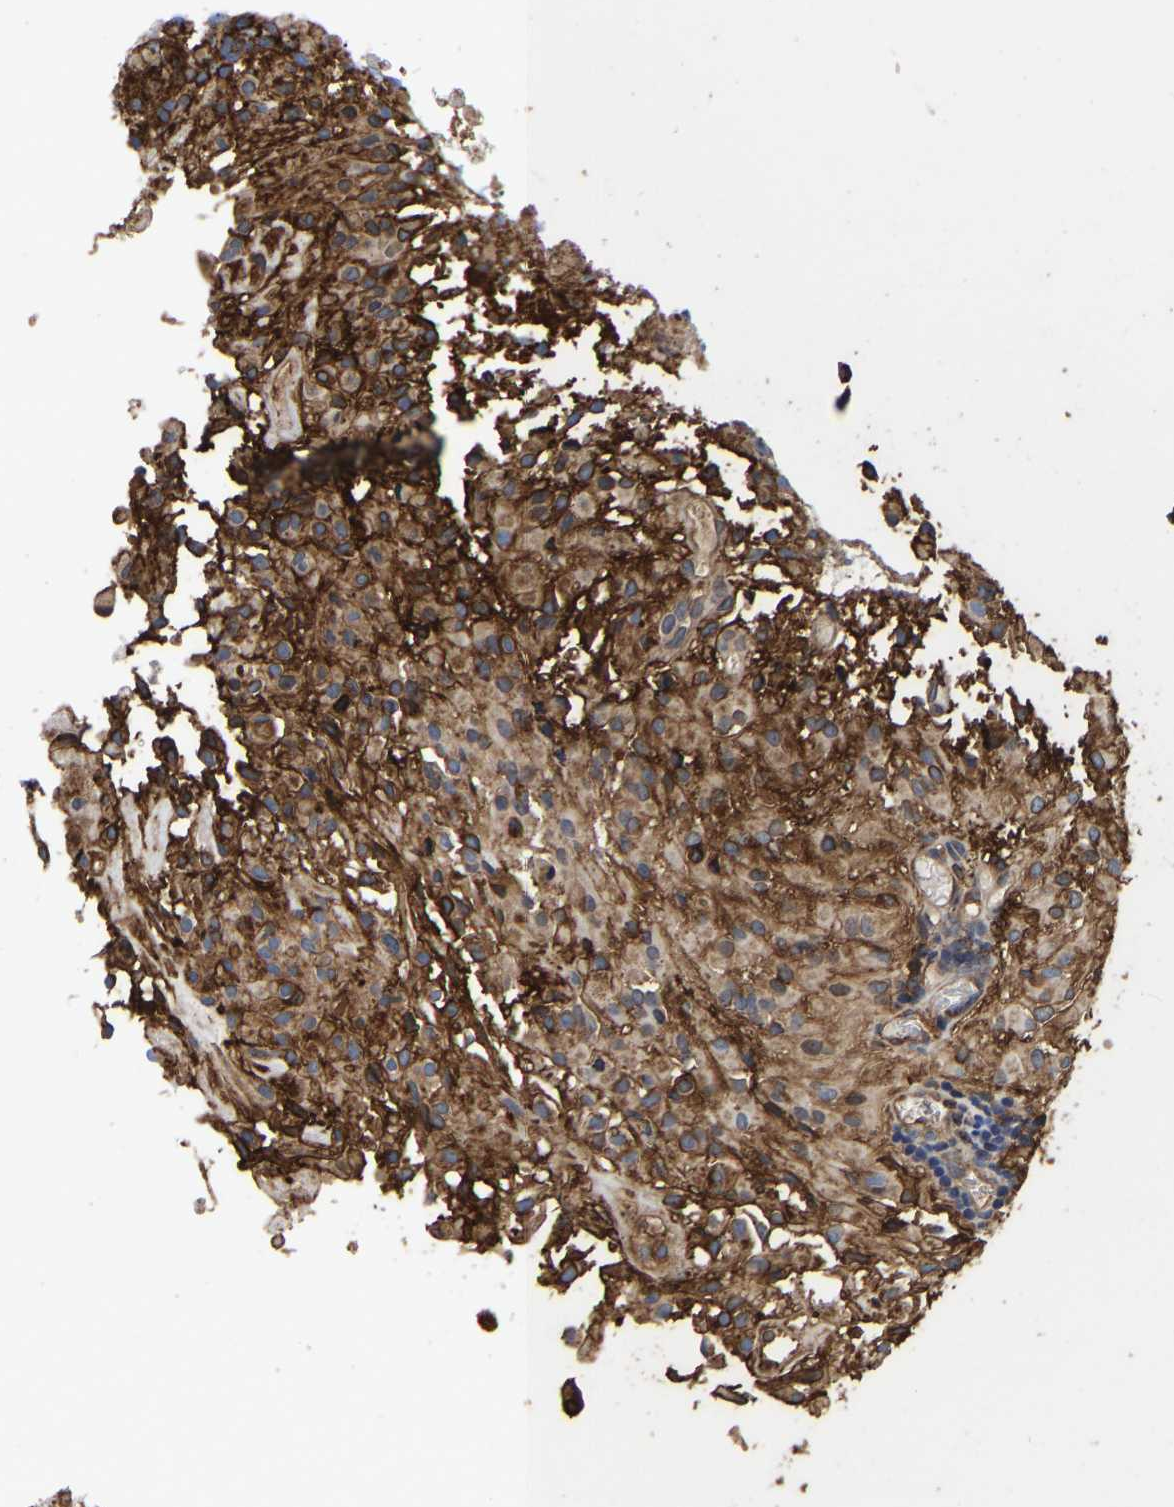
{"staining": {"intensity": "strong", "quantity": ">75%", "location": "cytoplasmic/membranous,nuclear"}, "tissue": "glioma", "cell_type": "Tumor cells", "image_type": "cancer", "snomed": [{"axis": "morphology", "description": "Glioma, malignant, High grade"}, {"axis": "topography", "description": "Brain"}], "caption": "A brown stain shows strong cytoplasmic/membranous and nuclear positivity of a protein in glioma tumor cells. (Stains: DAB (3,3'-diaminobenzidine) in brown, nuclei in blue, Microscopy: brightfield microscopy at high magnification).", "gene": "LIF", "patient": {"sex": "female", "age": 59}}